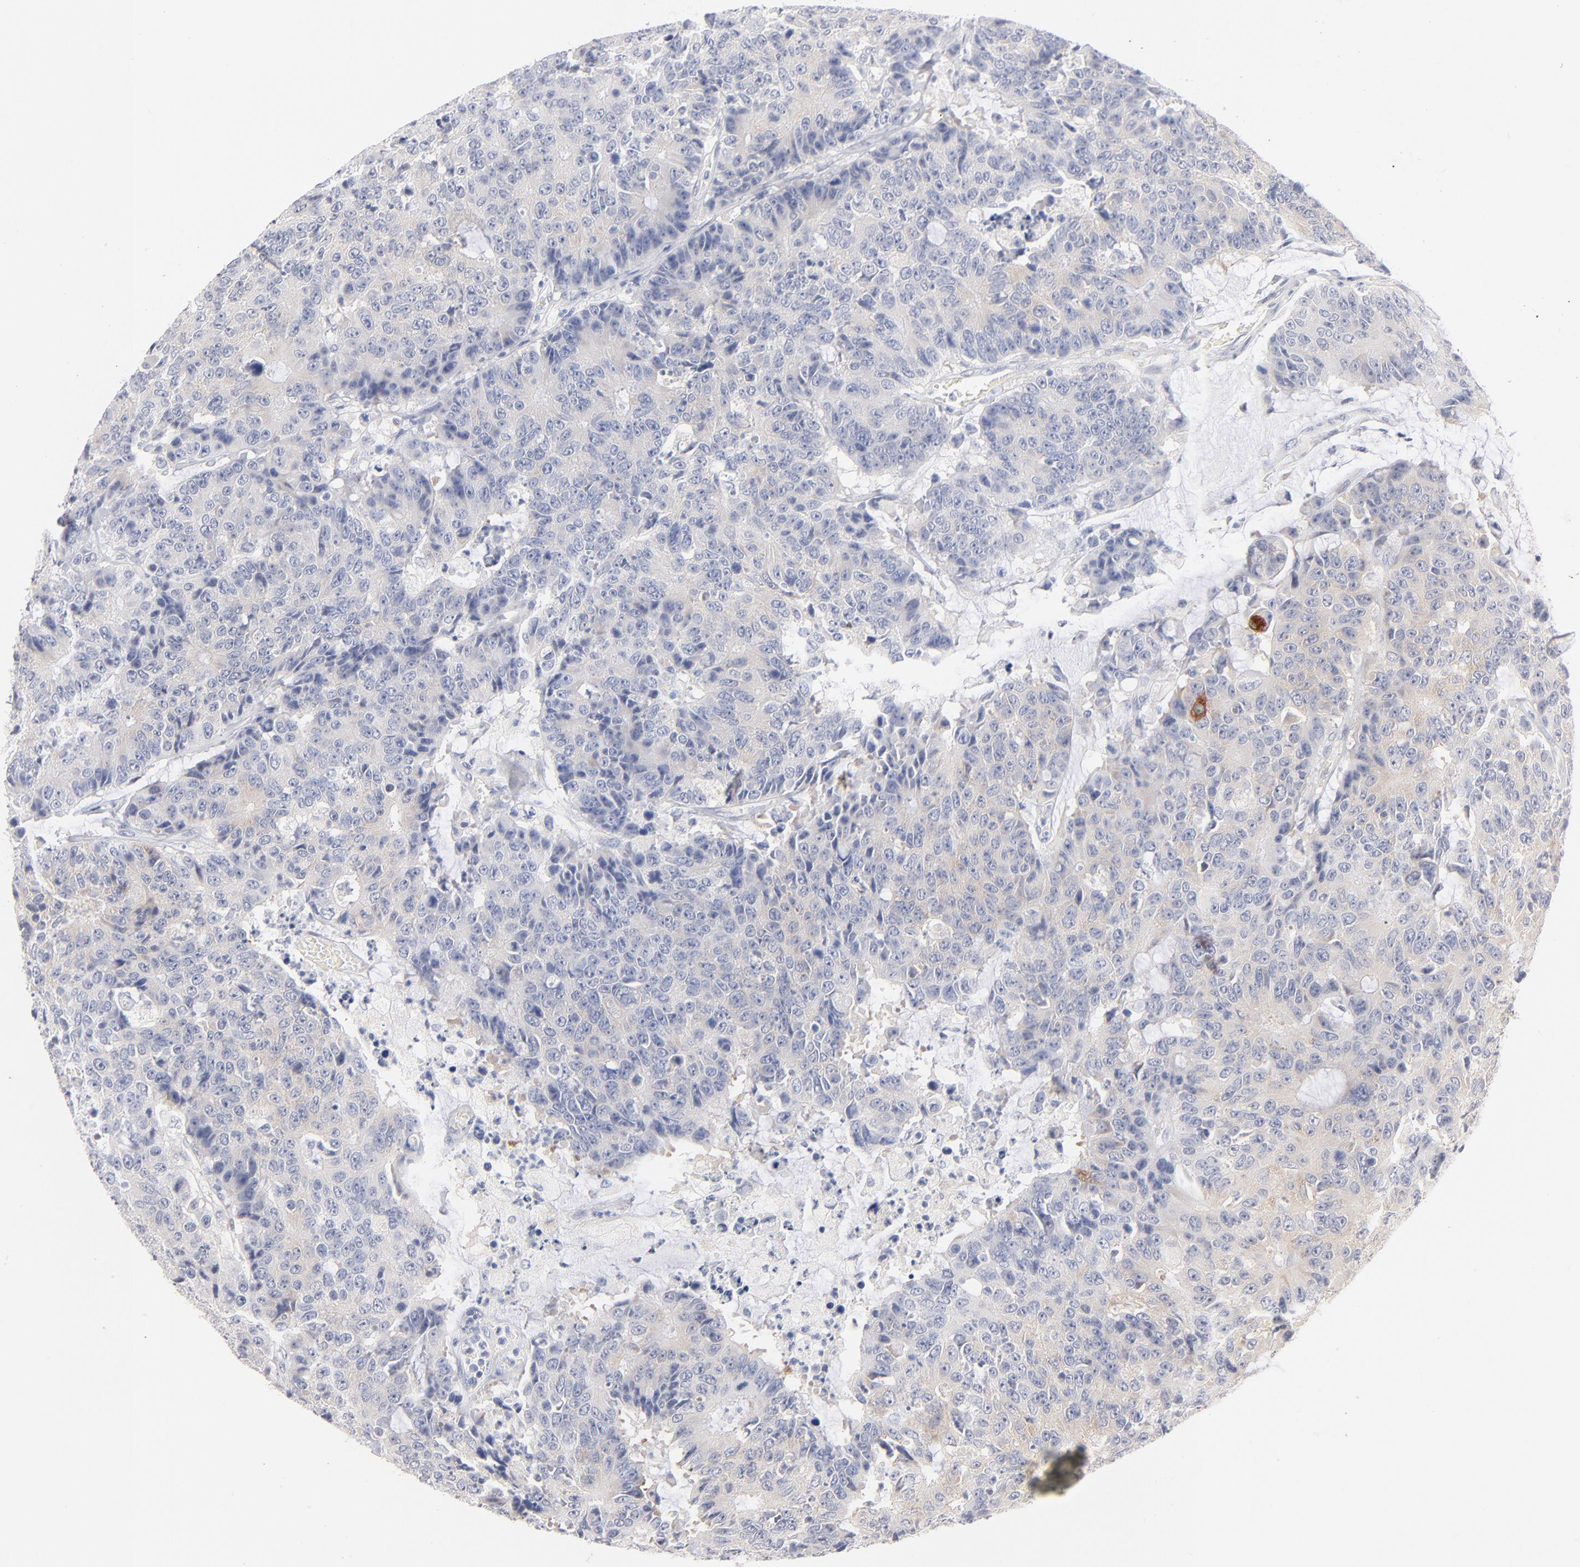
{"staining": {"intensity": "negative", "quantity": "none", "location": "none"}, "tissue": "colorectal cancer", "cell_type": "Tumor cells", "image_type": "cancer", "snomed": [{"axis": "morphology", "description": "Adenocarcinoma, NOS"}, {"axis": "topography", "description": "Colon"}], "caption": "A high-resolution histopathology image shows immunohistochemistry (IHC) staining of colorectal cancer, which shows no significant positivity in tumor cells. The staining was performed using DAB to visualize the protein expression in brown, while the nuclei were stained in blue with hematoxylin (Magnification: 20x).", "gene": "MID1", "patient": {"sex": "female", "age": 86}}